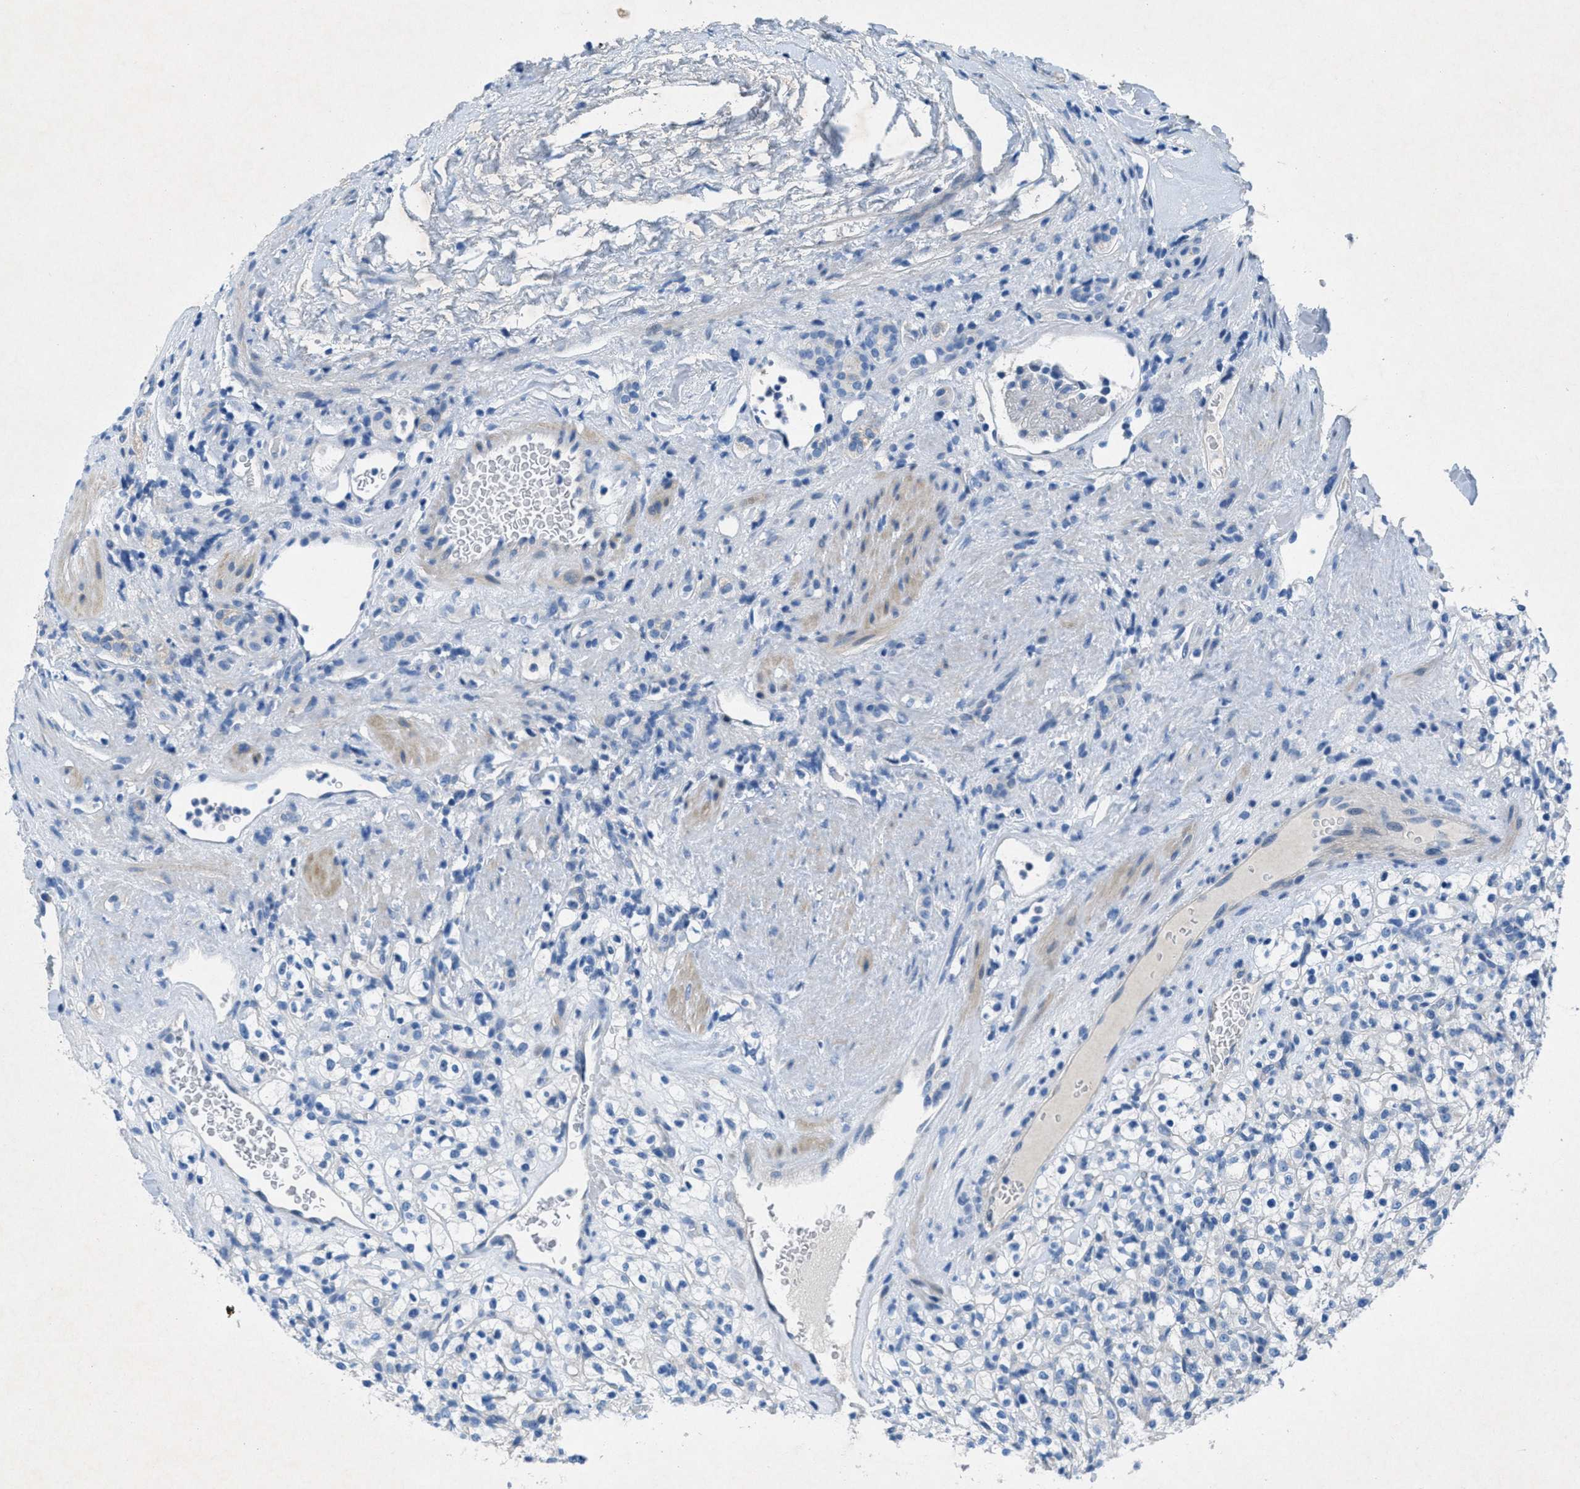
{"staining": {"intensity": "negative", "quantity": "none", "location": "none"}, "tissue": "renal cancer", "cell_type": "Tumor cells", "image_type": "cancer", "snomed": [{"axis": "morphology", "description": "Normal tissue, NOS"}, {"axis": "morphology", "description": "Adenocarcinoma, NOS"}, {"axis": "topography", "description": "Kidney"}], "caption": "Immunohistochemistry of human renal cancer (adenocarcinoma) shows no staining in tumor cells.", "gene": "GALNT17", "patient": {"sex": "female", "age": 72}}